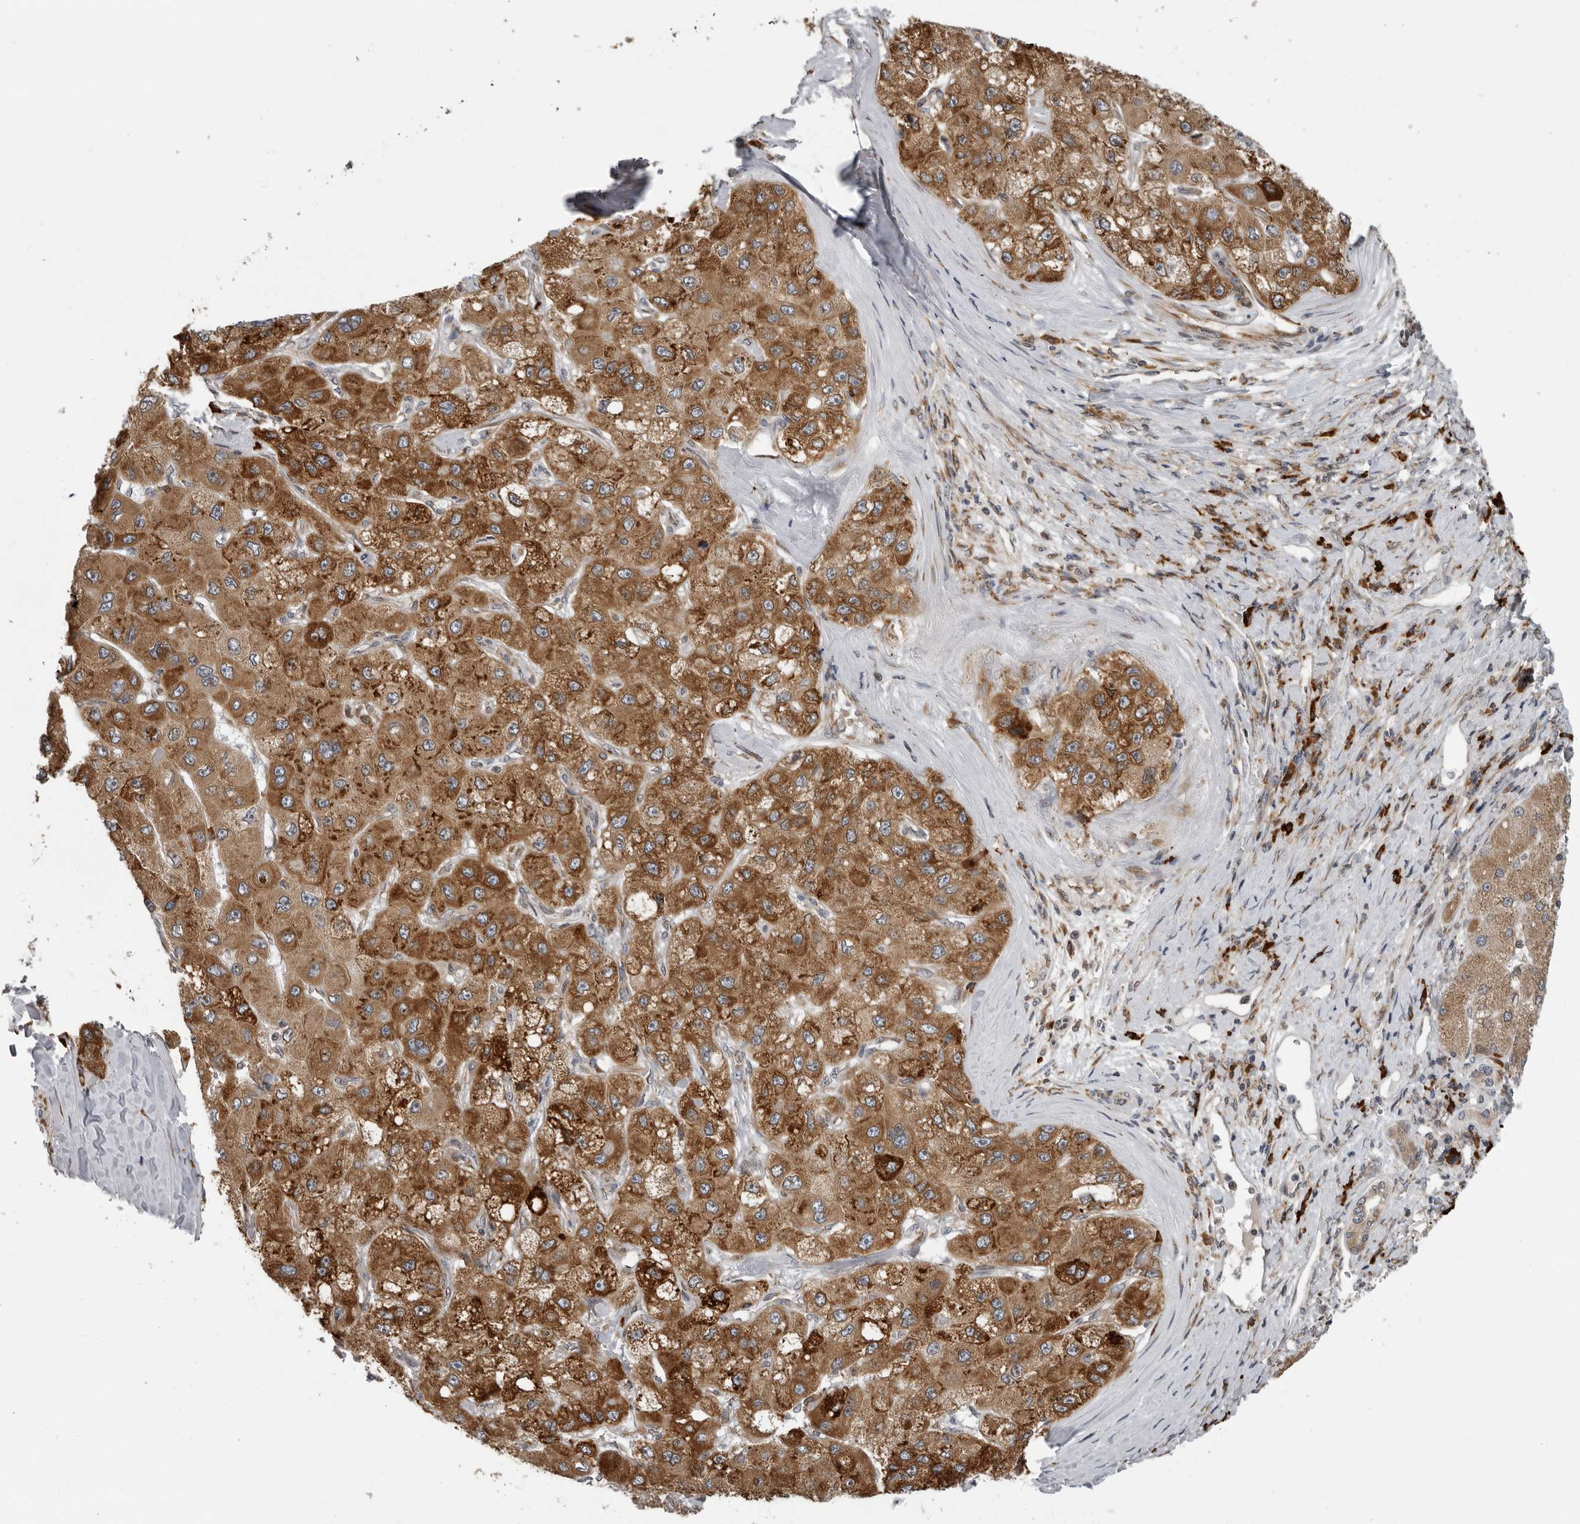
{"staining": {"intensity": "strong", "quantity": ">75%", "location": "cytoplasmic/membranous"}, "tissue": "liver cancer", "cell_type": "Tumor cells", "image_type": "cancer", "snomed": [{"axis": "morphology", "description": "Carcinoma, Hepatocellular, NOS"}, {"axis": "topography", "description": "Liver"}], "caption": "Liver cancer stained for a protein demonstrates strong cytoplasmic/membranous positivity in tumor cells.", "gene": "ALPK2", "patient": {"sex": "male", "age": 80}}